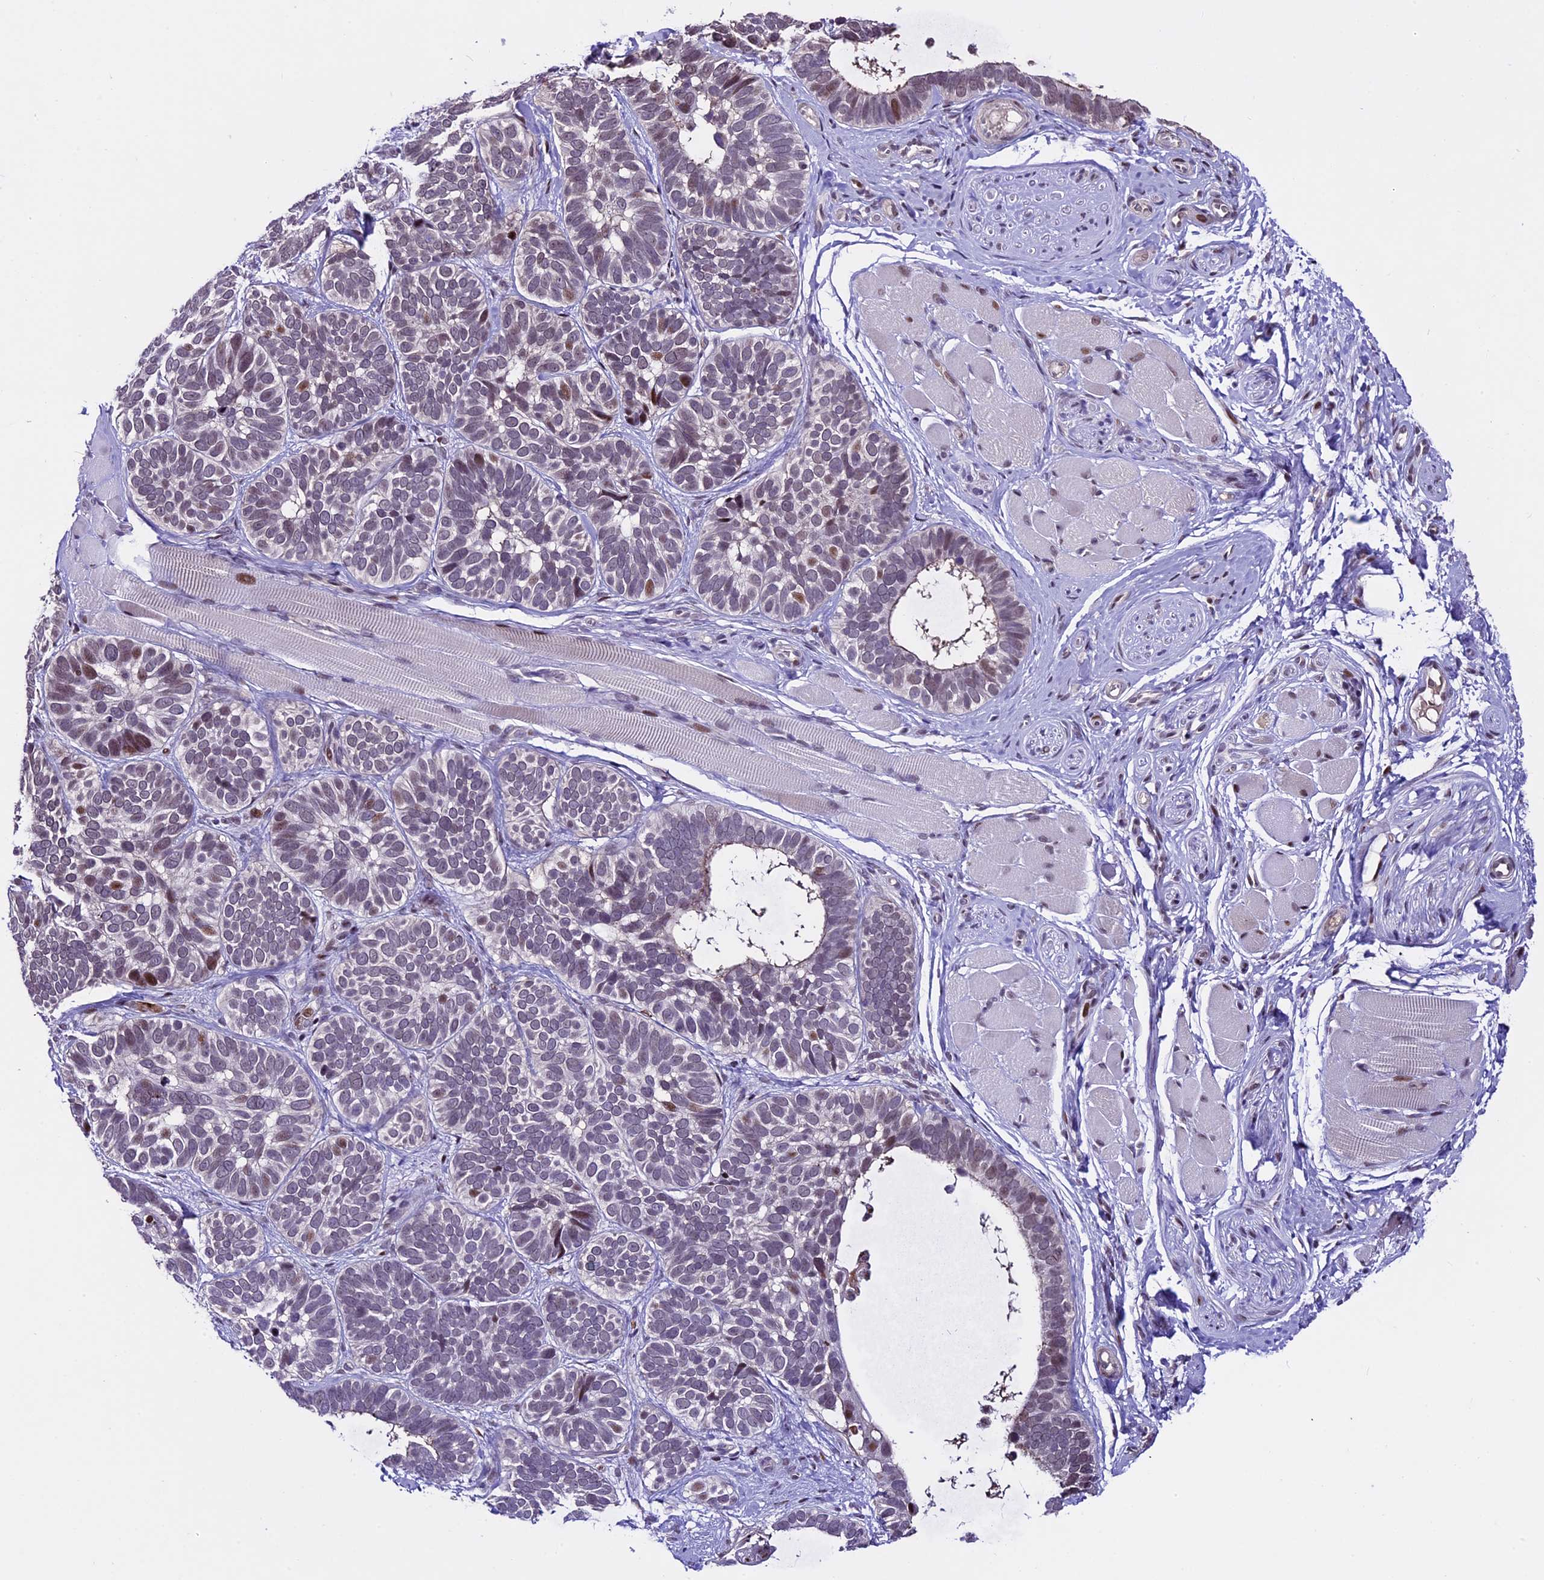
{"staining": {"intensity": "moderate", "quantity": "<25%", "location": "nuclear"}, "tissue": "skin cancer", "cell_type": "Tumor cells", "image_type": "cancer", "snomed": [{"axis": "morphology", "description": "Basal cell carcinoma"}, {"axis": "topography", "description": "Skin"}], "caption": "Tumor cells exhibit moderate nuclear expression in about <25% of cells in basal cell carcinoma (skin). (DAB (3,3'-diaminobenzidine) IHC with brightfield microscopy, high magnification).", "gene": "TCP11L2", "patient": {"sex": "male", "age": 62}}